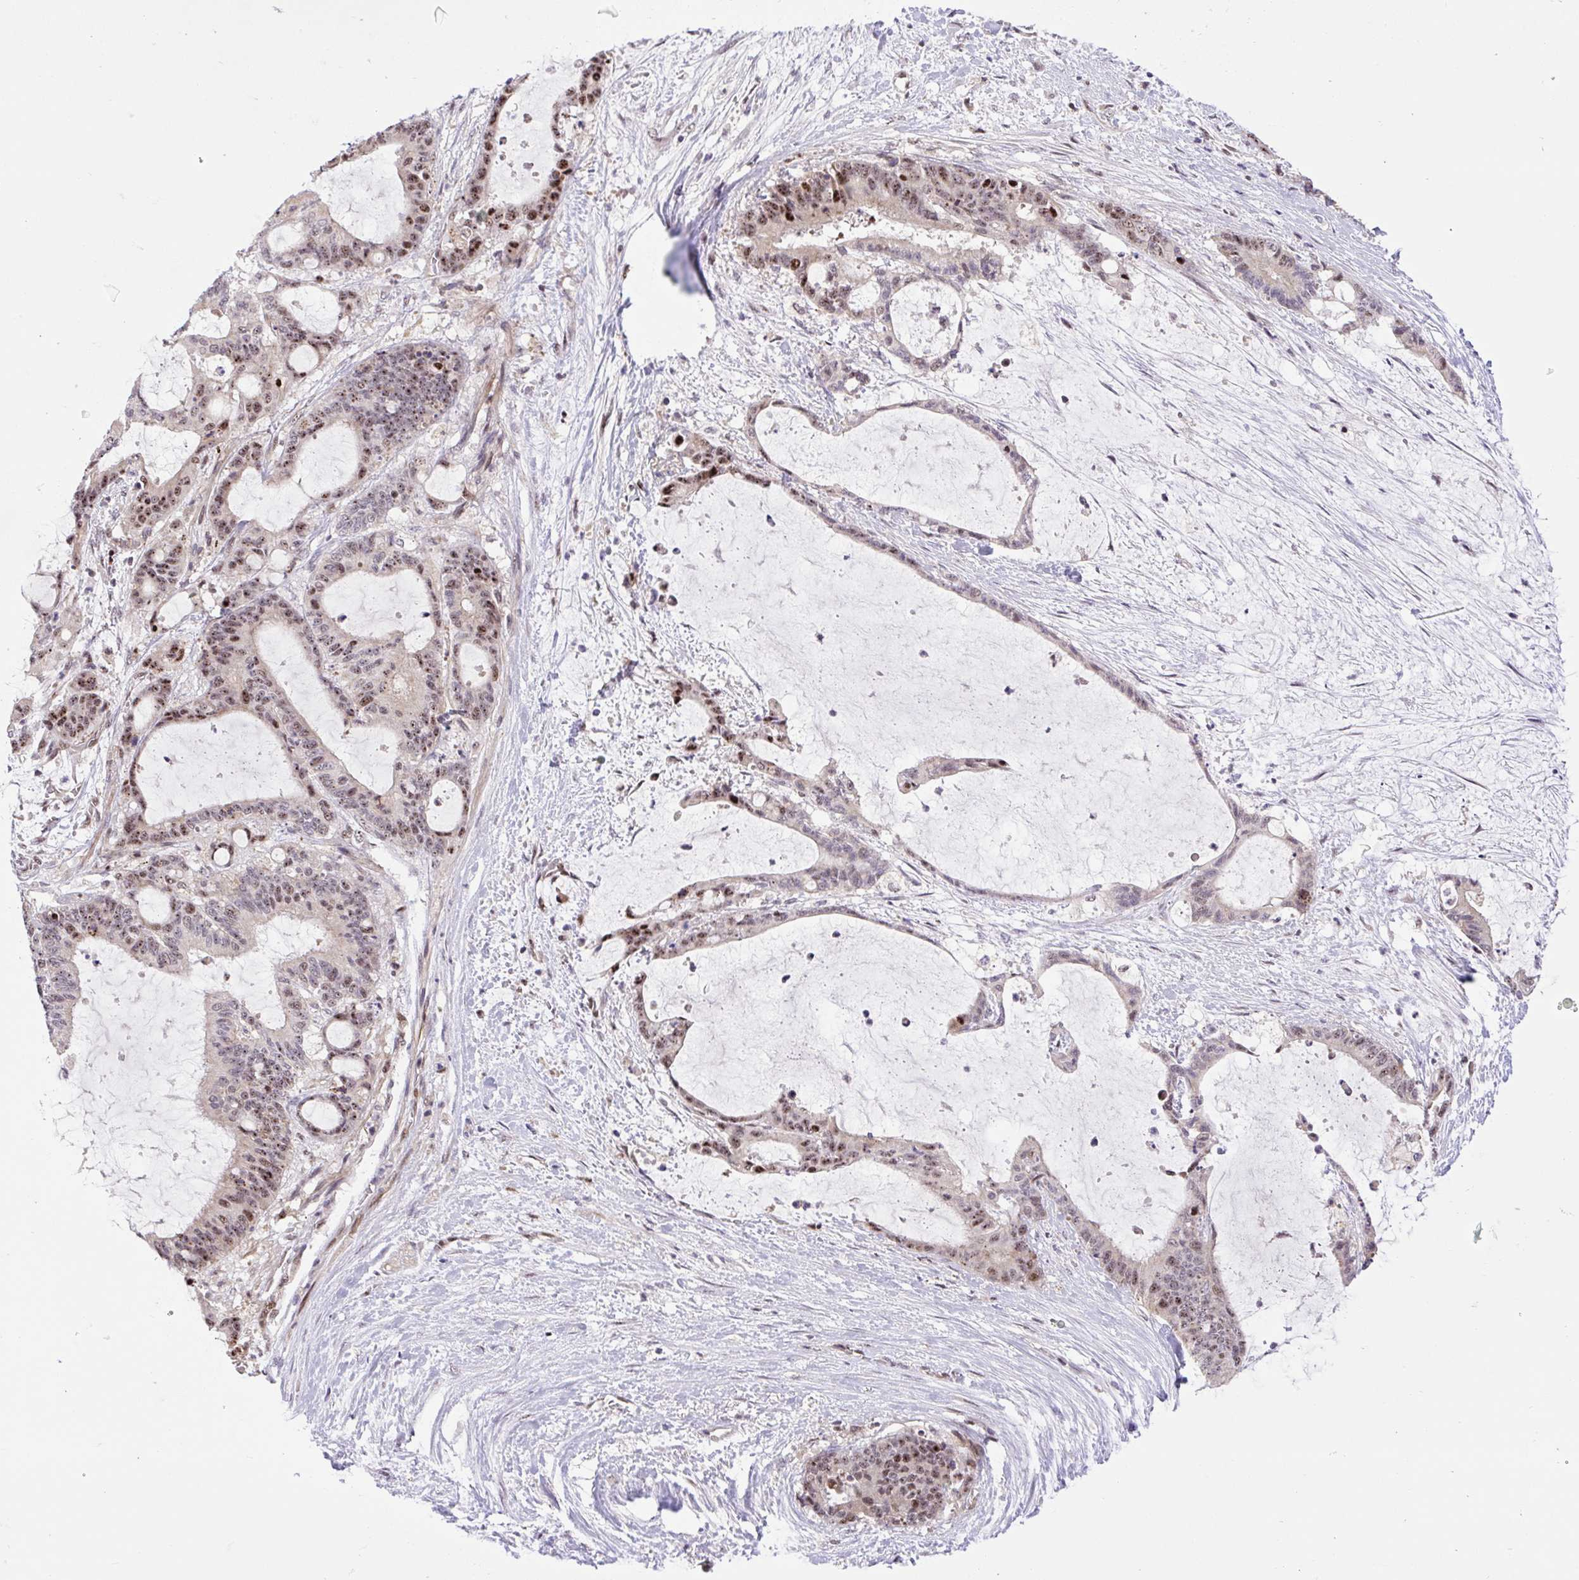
{"staining": {"intensity": "moderate", "quantity": "25%-75%", "location": "nuclear"}, "tissue": "liver cancer", "cell_type": "Tumor cells", "image_type": "cancer", "snomed": [{"axis": "morphology", "description": "Normal tissue, NOS"}, {"axis": "morphology", "description": "Cholangiocarcinoma"}, {"axis": "topography", "description": "Liver"}, {"axis": "topography", "description": "Peripheral nerve tissue"}], "caption": "About 25%-75% of tumor cells in human liver cancer show moderate nuclear protein staining as visualized by brown immunohistochemical staining.", "gene": "ERG", "patient": {"sex": "female", "age": 73}}